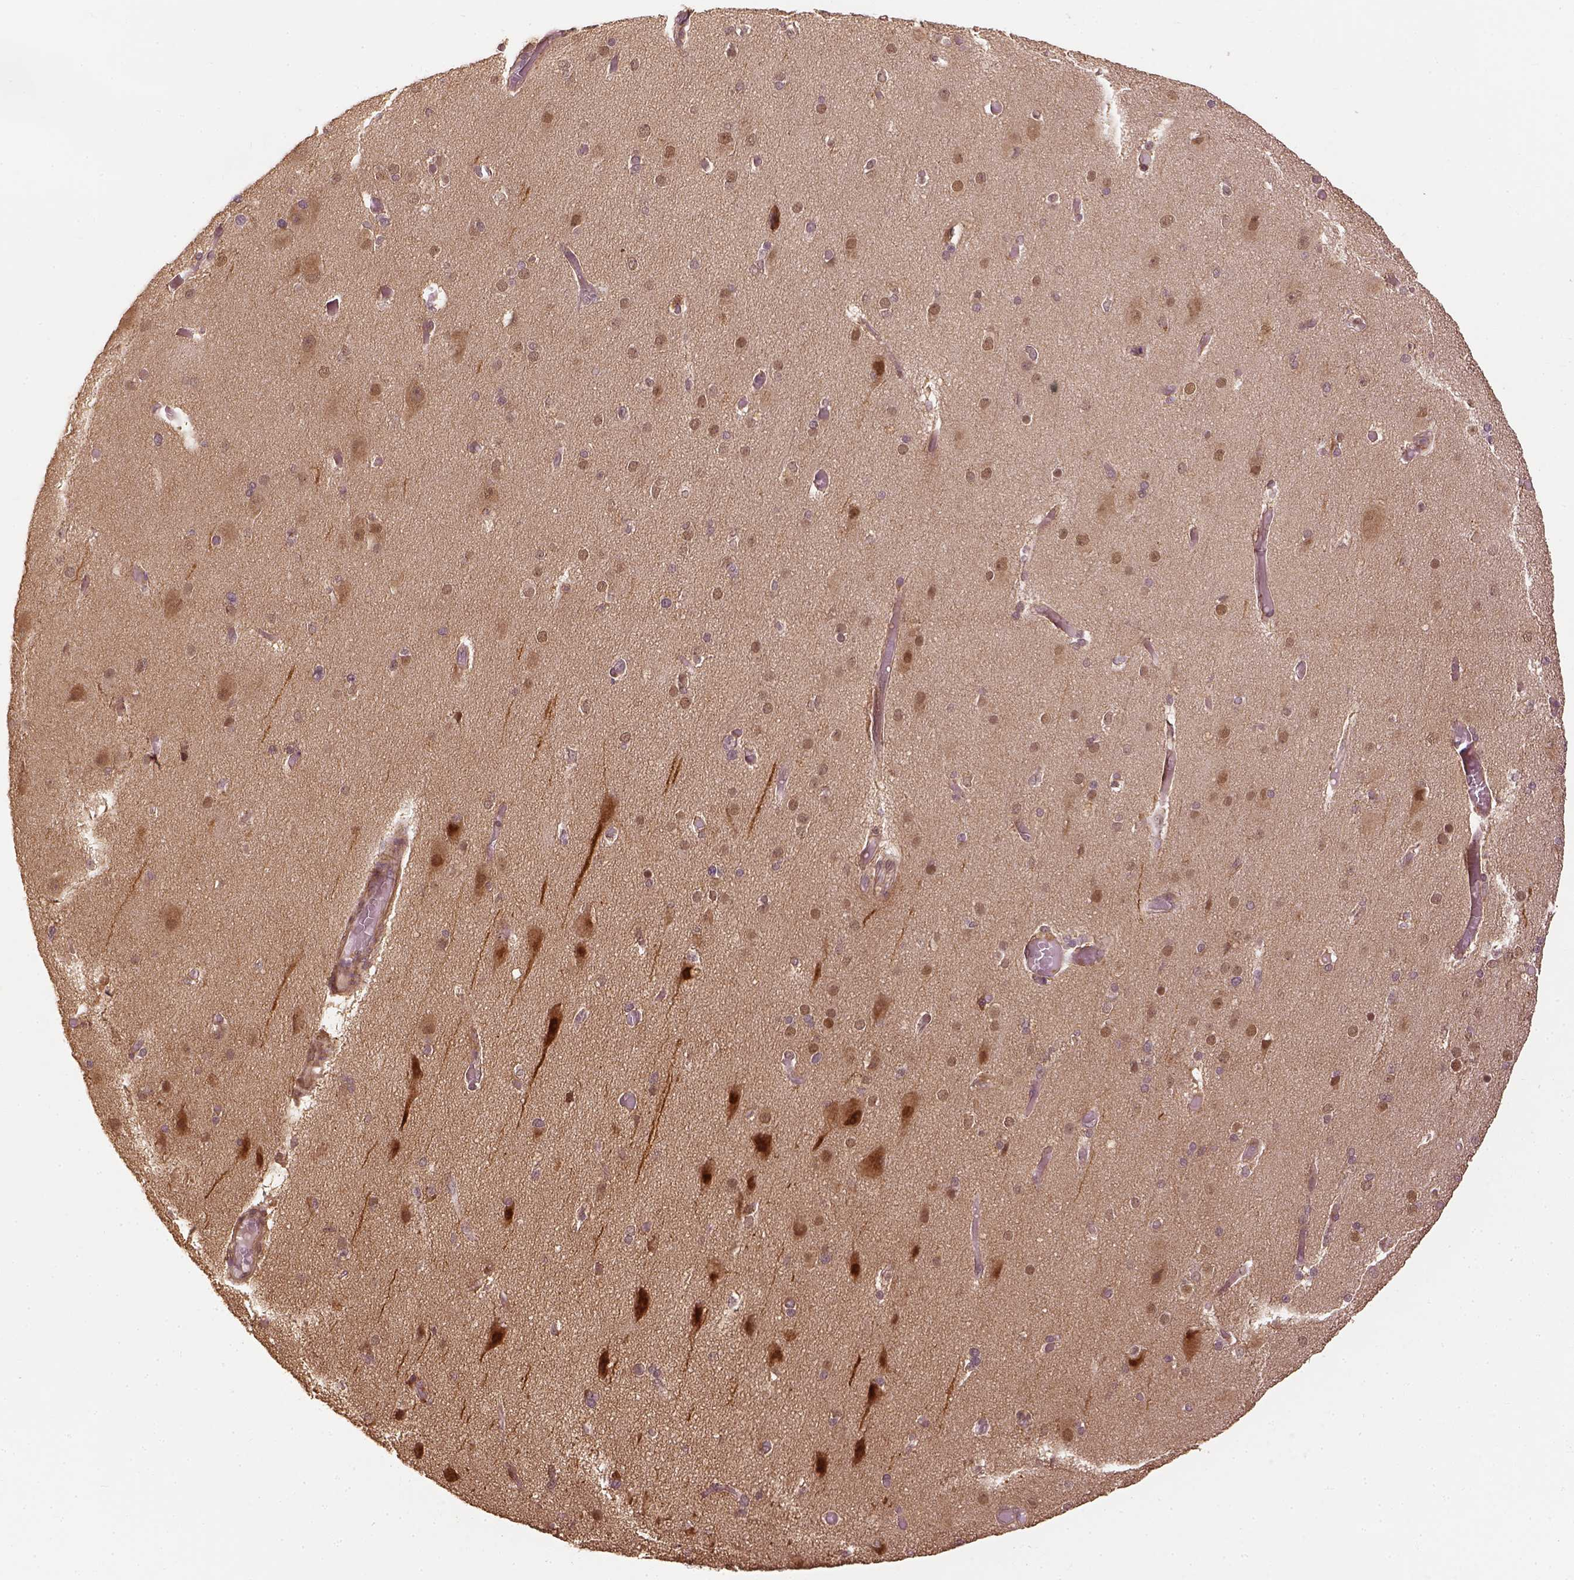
{"staining": {"intensity": "moderate", "quantity": ">75%", "location": "cytoplasmic/membranous,nuclear"}, "tissue": "cerebral cortex", "cell_type": "Endothelial cells", "image_type": "normal", "snomed": [{"axis": "morphology", "description": "Normal tissue, NOS"}, {"axis": "morphology", "description": "Glioma, malignant, High grade"}, {"axis": "topography", "description": "Cerebral cortex"}], "caption": "A high-resolution image shows IHC staining of normal cerebral cortex, which shows moderate cytoplasmic/membranous,nuclear expression in about >75% of endothelial cells.", "gene": "VEGFA", "patient": {"sex": "male", "age": 71}}